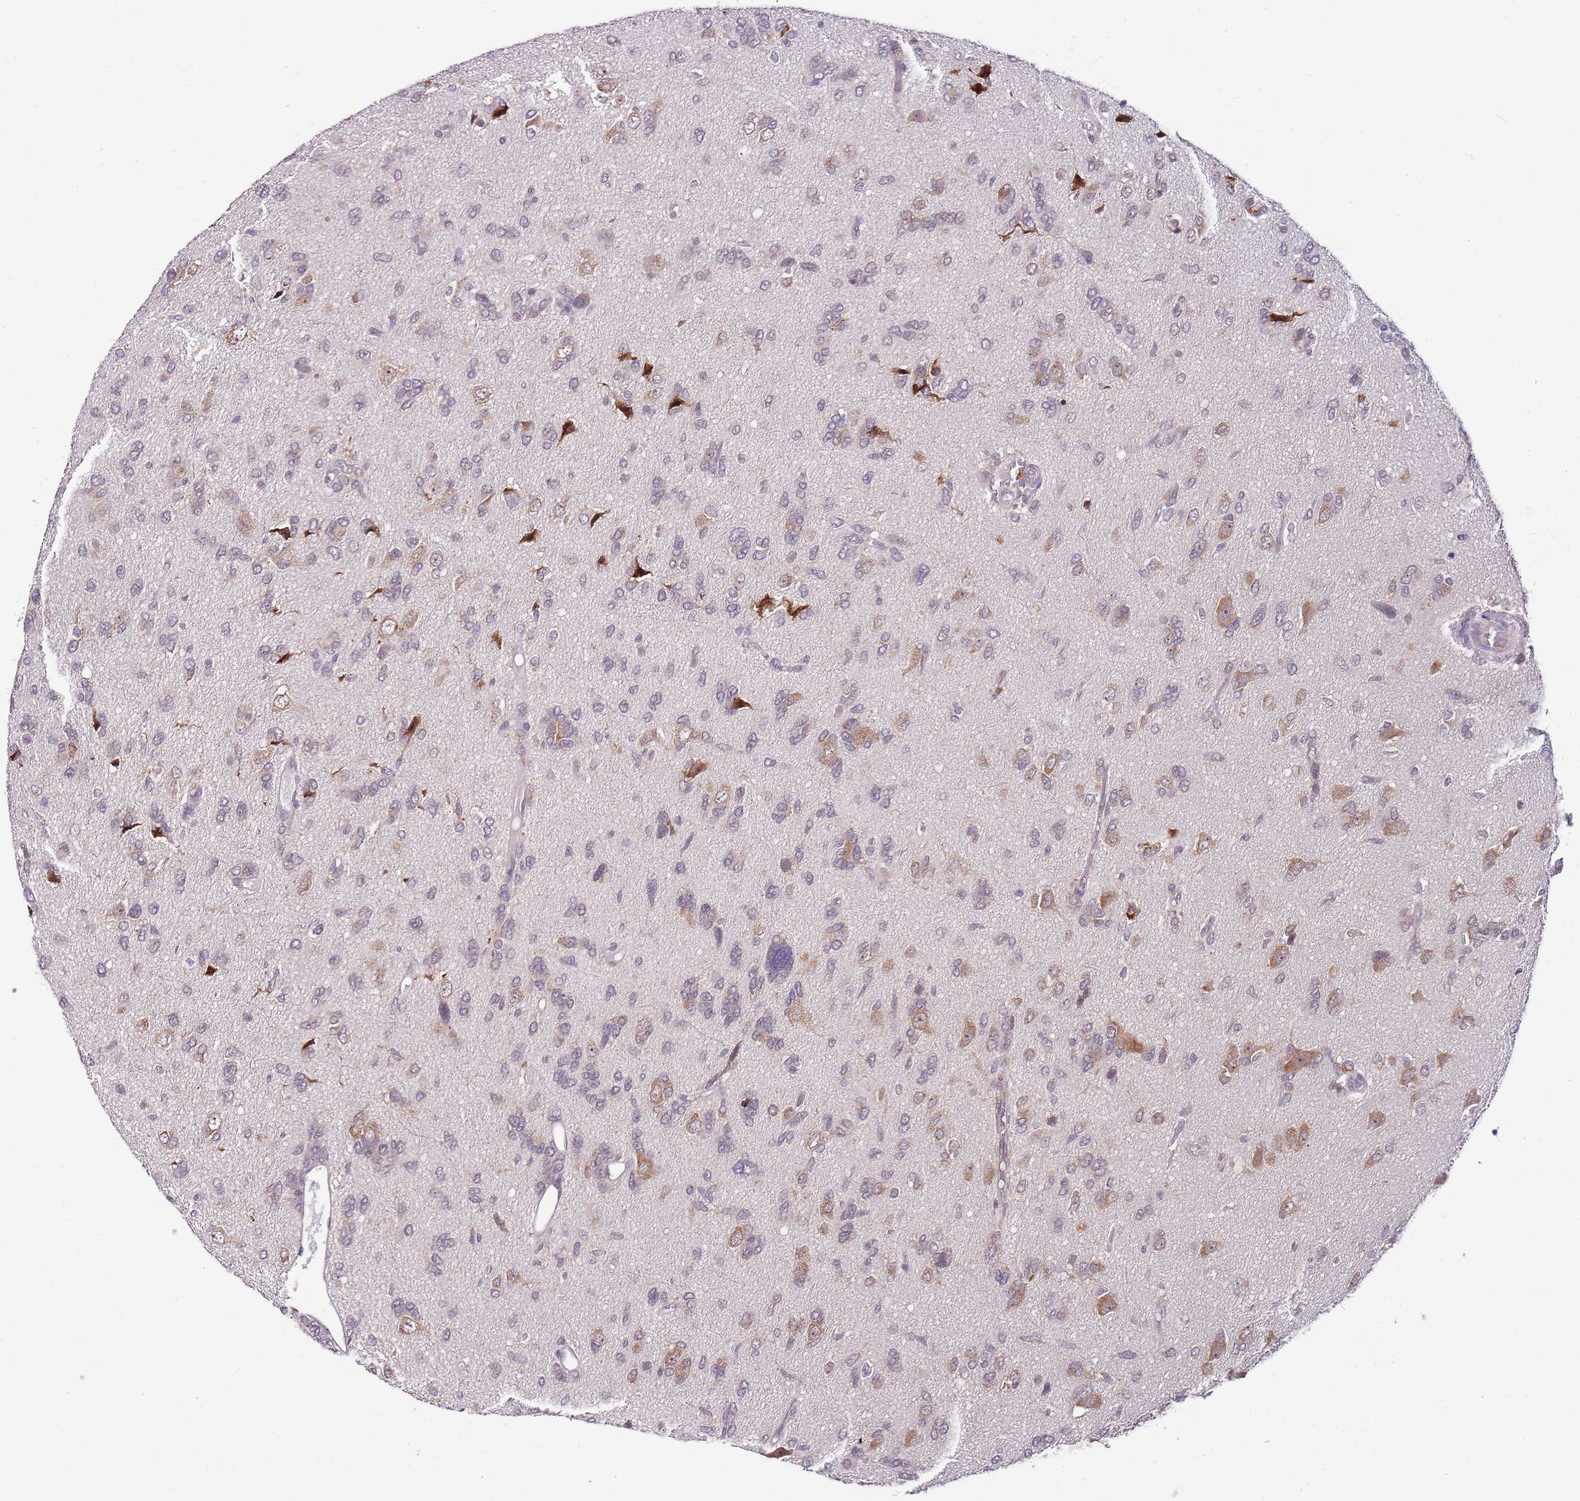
{"staining": {"intensity": "negative", "quantity": "none", "location": "none"}, "tissue": "glioma", "cell_type": "Tumor cells", "image_type": "cancer", "snomed": [{"axis": "morphology", "description": "Glioma, malignant, High grade"}, {"axis": "topography", "description": "Brain"}], "caption": "A micrograph of human malignant glioma (high-grade) is negative for staining in tumor cells.", "gene": "FBXL22", "patient": {"sex": "female", "age": 59}}